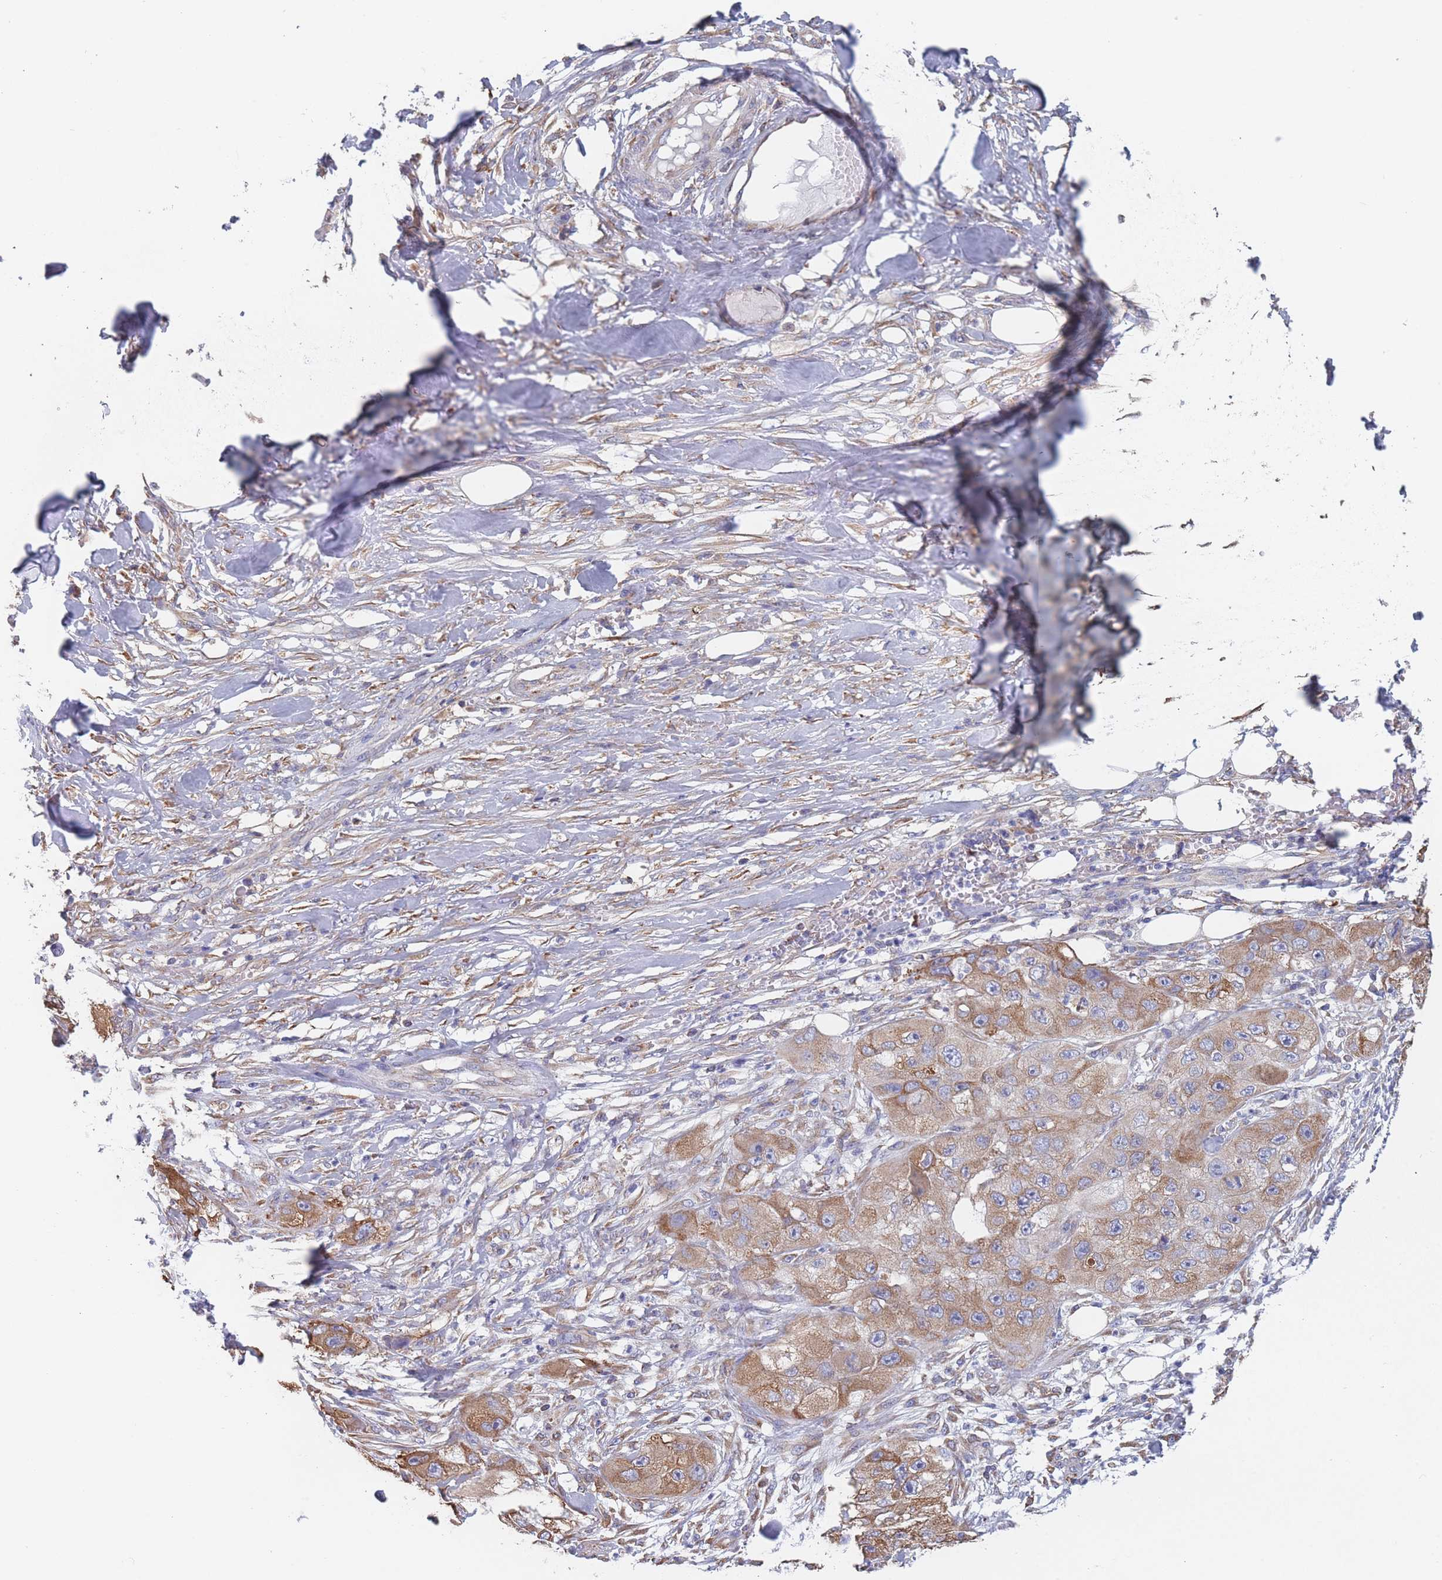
{"staining": {"intensity": "moderate", "quantity": ">75%", "location": "cytoplasmic/membranous"}, "tissue": "skin cancer", "cell_type": "Tumor cells", "image_type": "cancer", "snomed": [{"axis": "morphology", "description": "Squamous cell carcinoma, NOS"}, {"axis": "topography", "description": "Skin"}, {"axis": "topography", "description": "Subcutis"}], "caption": "This micrograph displays skin squamous cell carcinoma stained with immunohistochemistry (IHC) to label a protein in brown. The cytoplasmic/membranous of tumor cells show moderate positivity for the protein. Nuclei are counter-stained blue.", "gene": "OR7C2", "patient": {"sex": "male", "age": 73}}